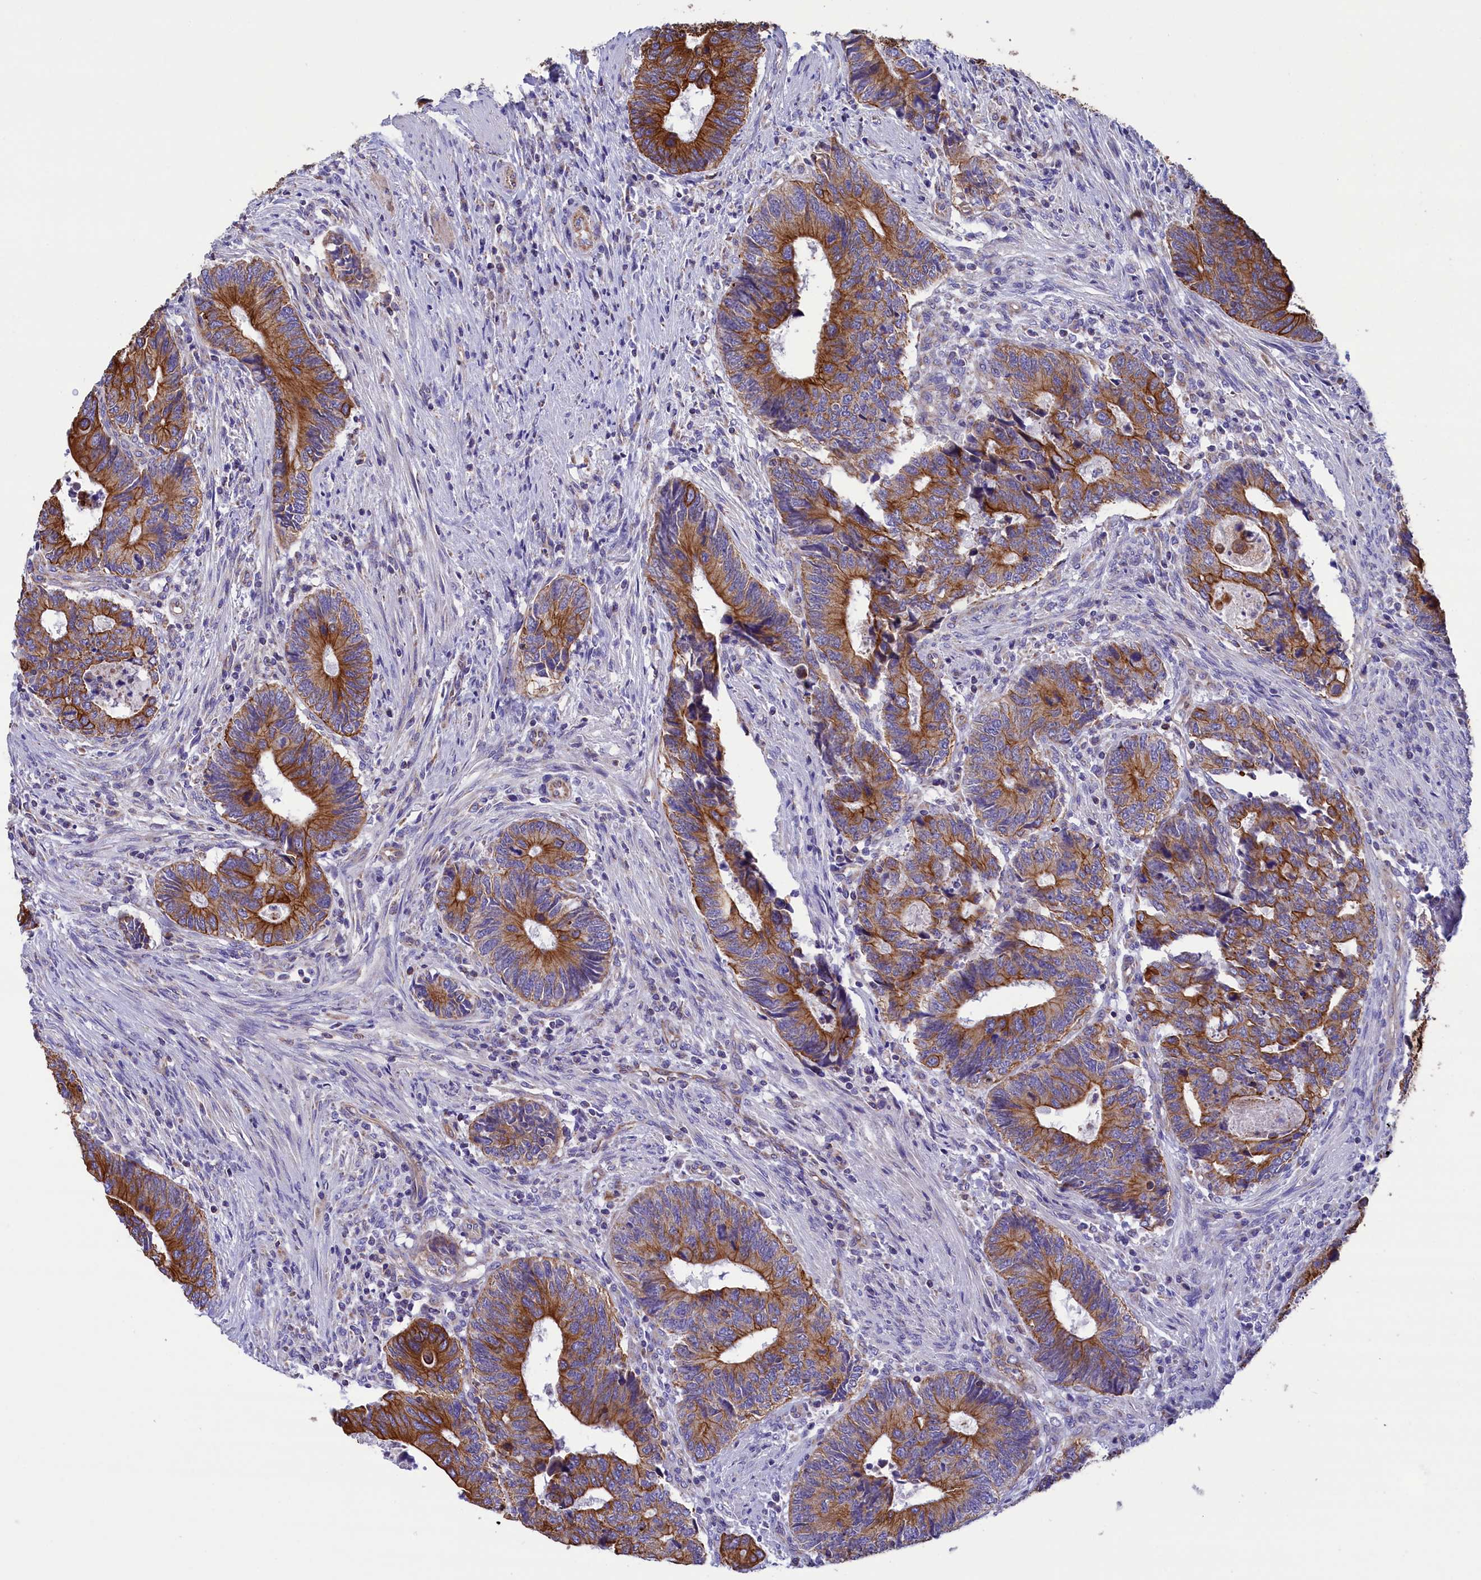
{"staining": {"intensity": "strong", "quantity": ">75%", "location": "cytoplasmic/membranous"}, "tissue": "colorectal cancer", "cell_type": "Tumor cells", "image_type": "cancer", "snomed": [{"axis": "morphology", "description": "Adenocarcinoma, NOS"}, {"axis": "topography", "description": "Colon"}], "caption": "Protein expression analysis of colorectal adenocarcinoma exhibits strong cytoplasmic/membranous expression in approximately >75% of tumor cells.", "gene": "GATB", "patient": {"sex": "male", "age": 87}}